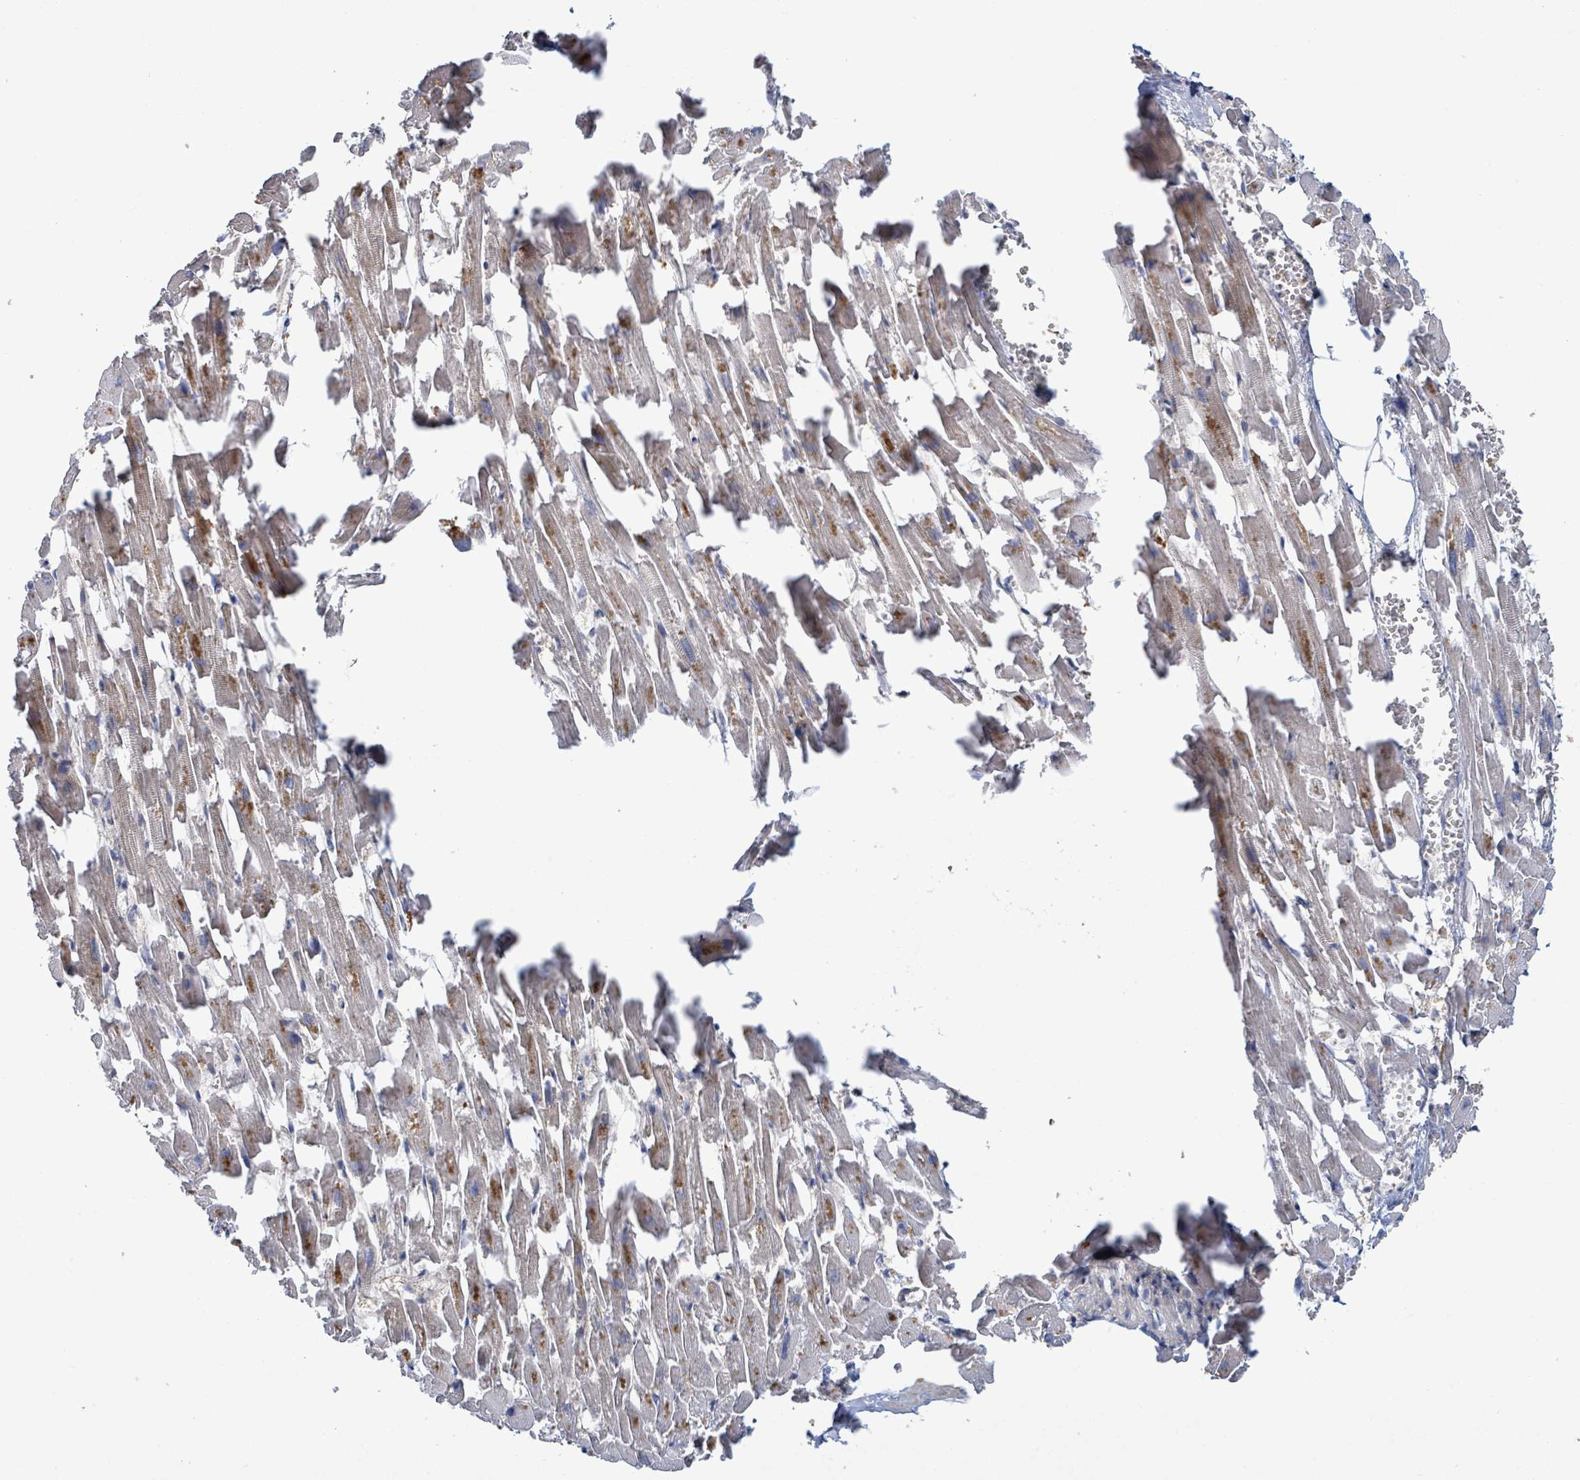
{"staining": {"intensity": "weak", "quantity": "25%-75%", "location": "cytoplasmic/membranous"}, "tissue": "heart muscle", "cell_type": "Cardiomyocytes", "image_type": "normal", "snomed": [{"axis": "morphology", "description": "Normal tissue, NOS"}, {"axis": "topography", "description": "Heart"}], "caption": "Weak cytoplasmic/membranous protein expression is seen in about 25%-75% of cardiomyocytes in heart muscle. (Stains: DAB (3,3'-diaminobenzidine) in brown, nuclei in blue, Microscopy: brightfield microscopy at high magnification).", "gene": "PGAM1", "patient": {"sex": "female", "age": 64}}